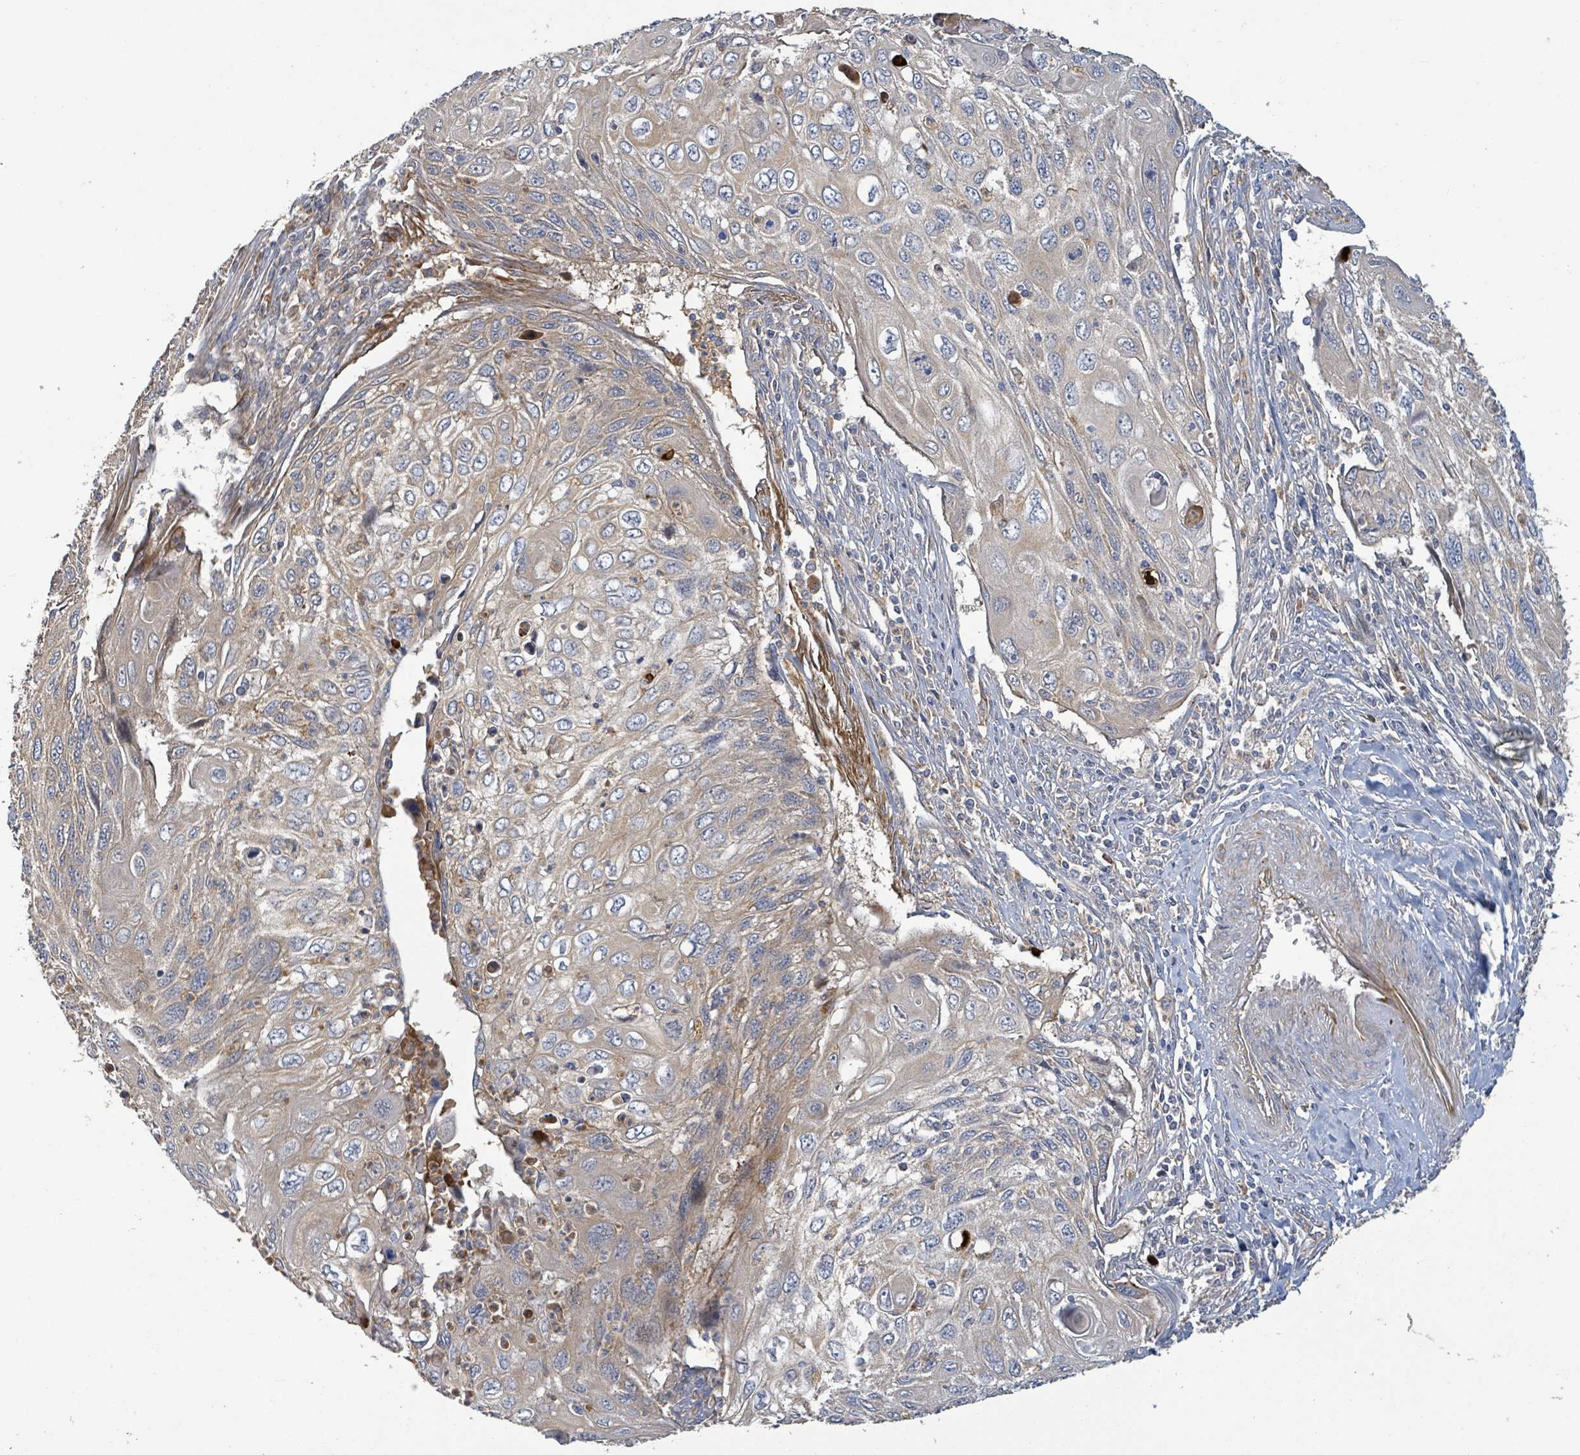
{"staining": {"intensity": "negative", "quantity": "none", "location": "none"}, "tissue": "cervical cancer", "cell_type": "Tumor cells", "image_type": "cancer", "snomed": [{"axis": "morphology", "description": "Squamous cell carcinoma, NOS"}, {"axis": "topography", "description": "Cervix"}], "caption": "IHC micrograph of neoplastic tissue: human squamous cell carcinoma (cervical) stained with DAB shows no significant protein positivity in tumor cells.", "gene": "STARD4", "patient": {"sex": "female", "age": 70}}